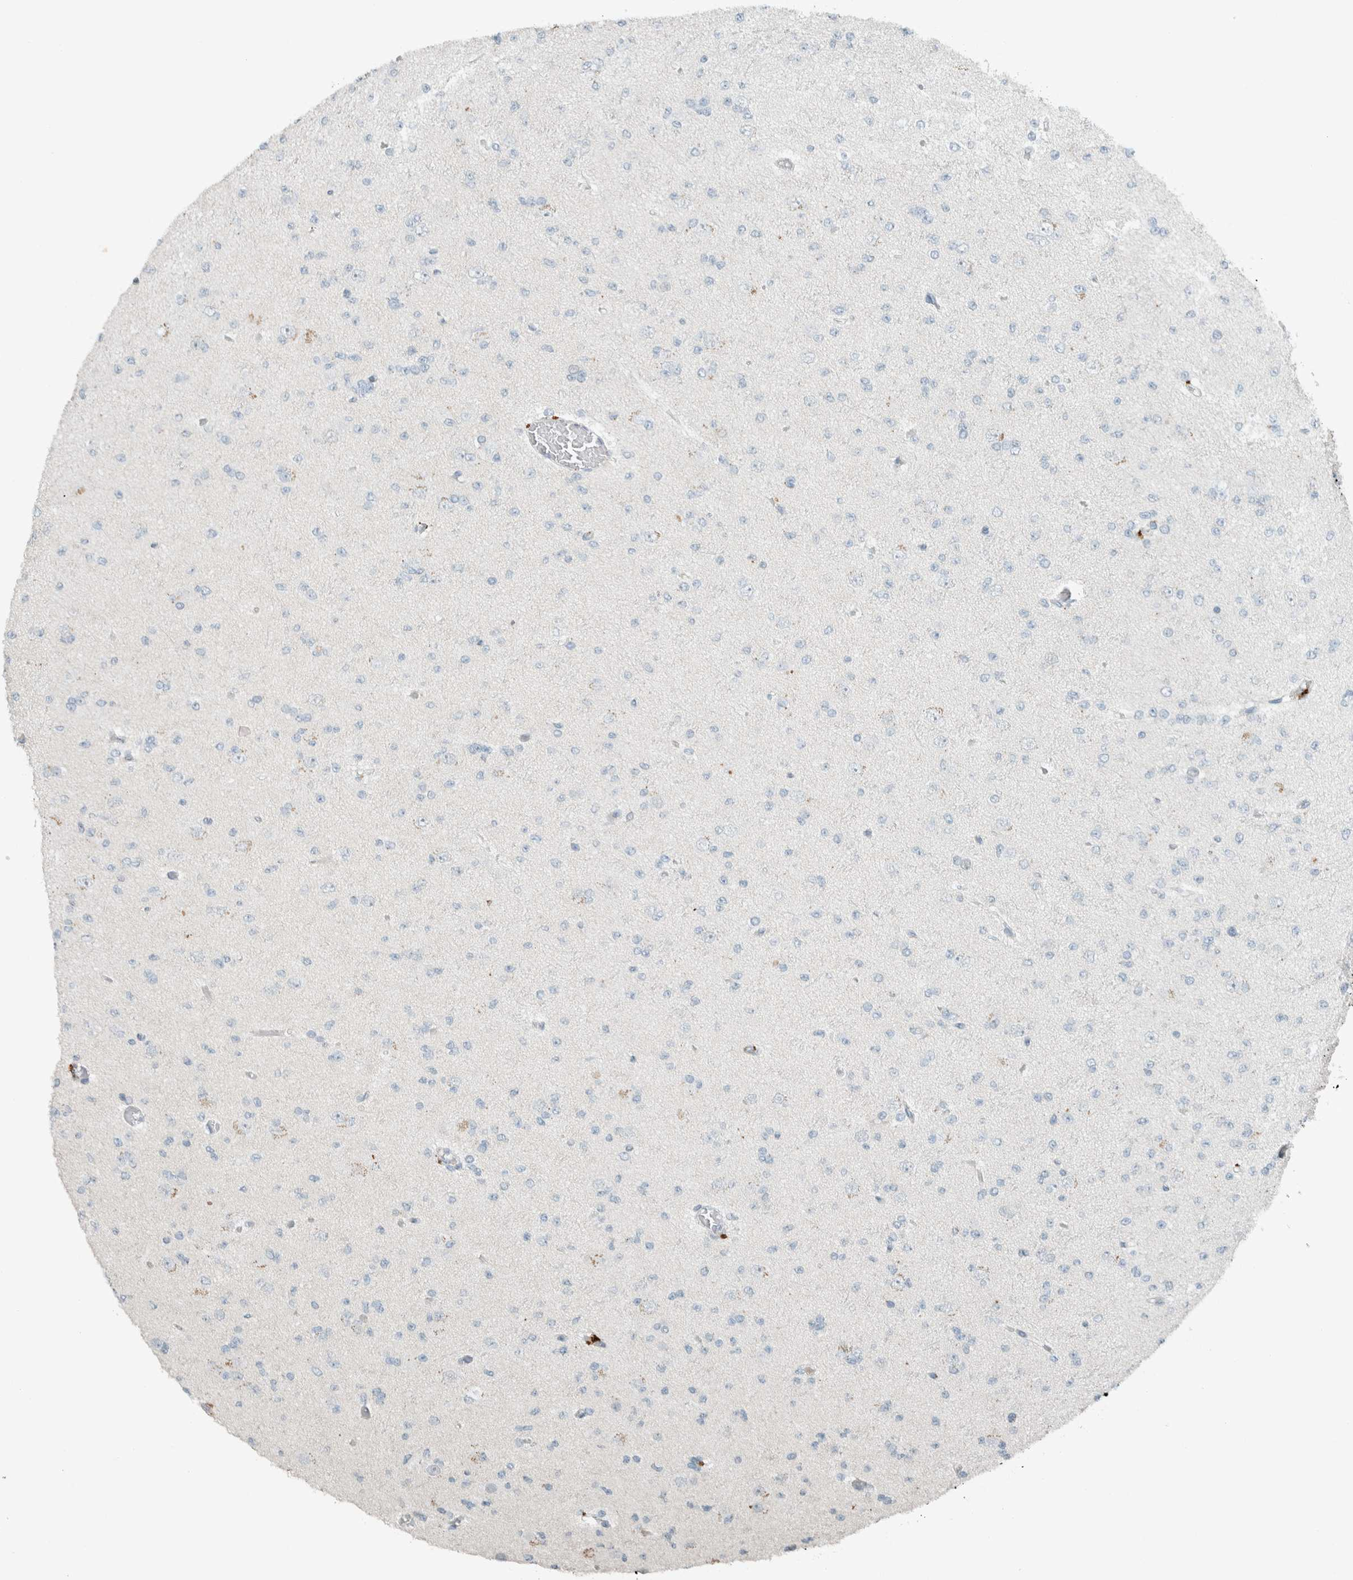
{"staining": {"intensity": "negative", "quantity": "none", "location": "none"}, "tissue": "glioma", "cell_type": "Tumor cells", "image_type": "cancer", "snomed": [{"axis": "morphology", "description": "Glioma, malignant, Low grade"}, {"axis": "topography", "description": "Brain"}], "caption": "Immunohistochemistry photomicrograph of neoplastic tissue: malignant glioma (low-grade) stained with DAB exhibits no significant protein positivity in tumor cells.", "gene": "CERCAM", "patient": {"sex": "female", "age": 22}}